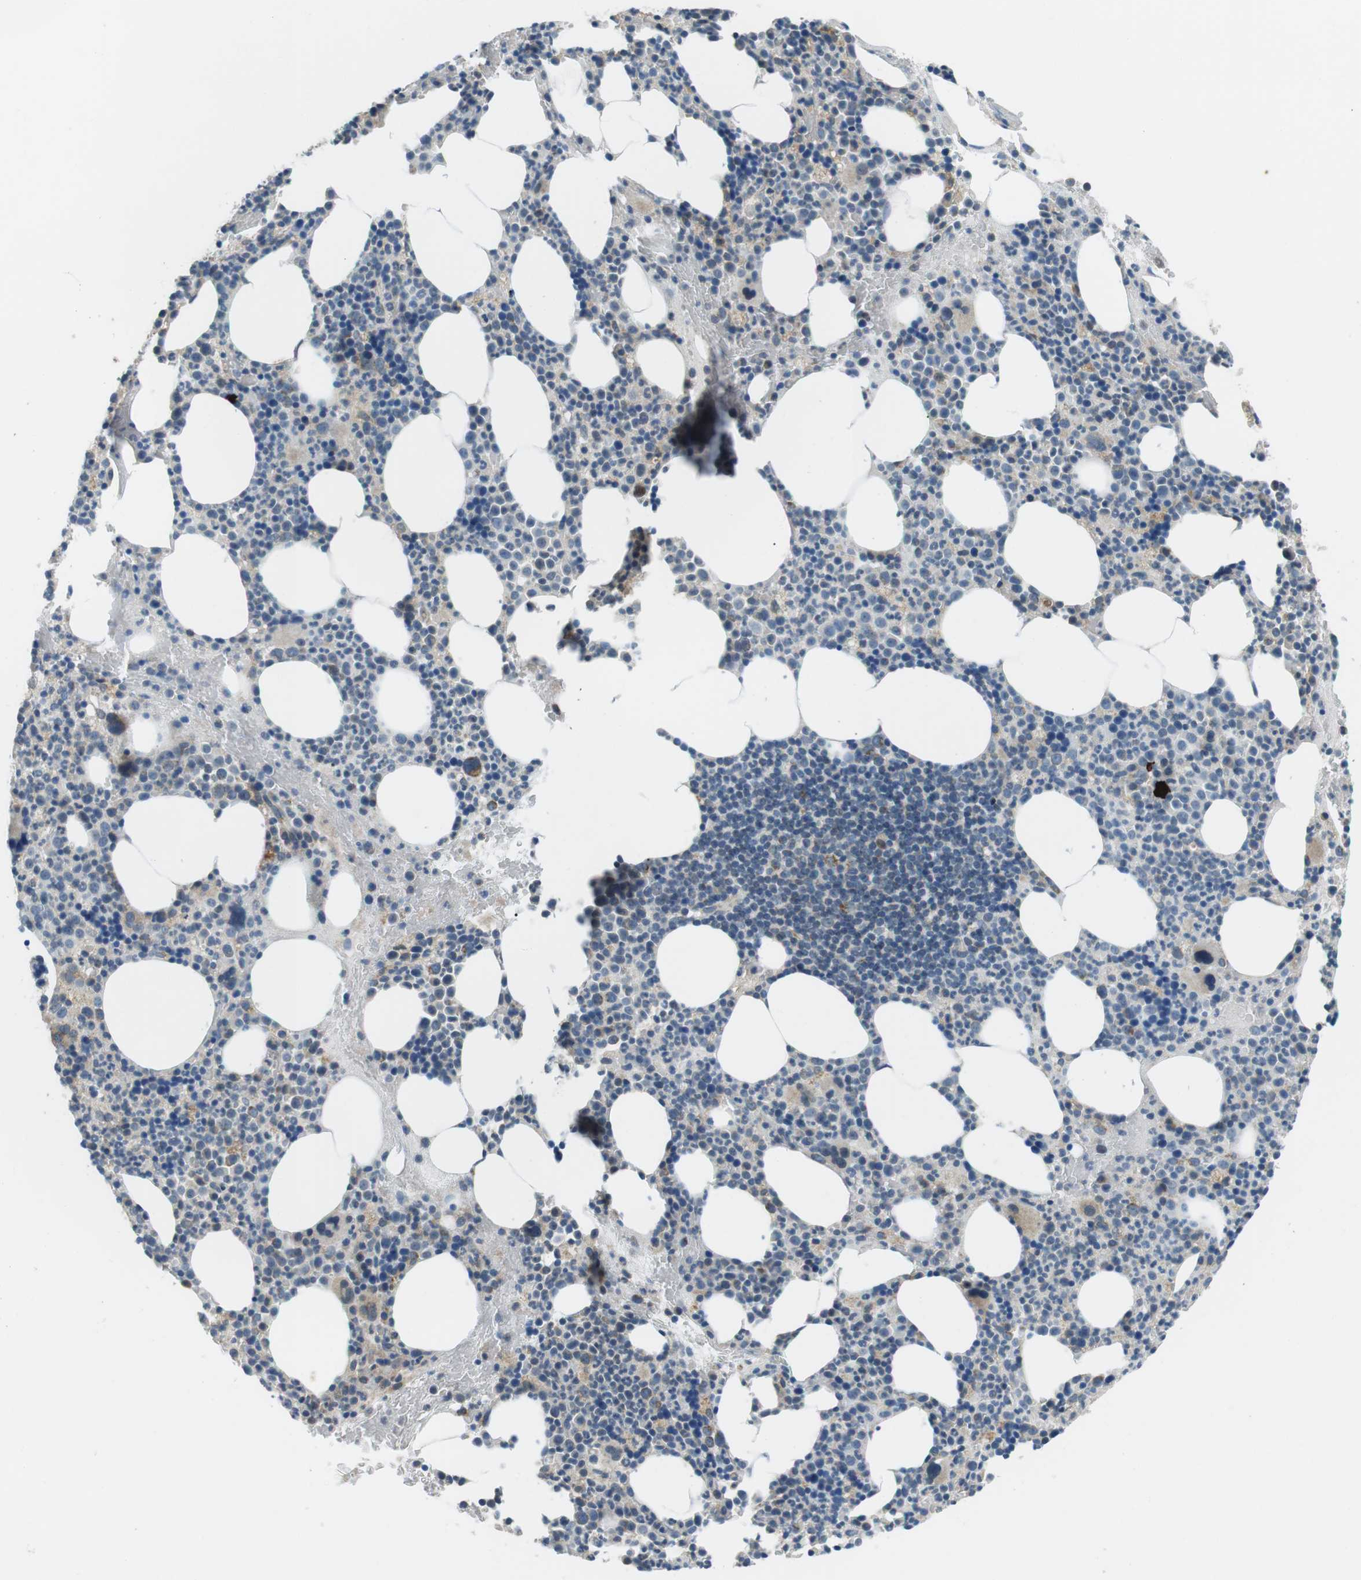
{"staining": {"intensity": "moderate", "quantity": "<25%", "location": "cytoplasmic/membranous"}, "tissue": "bone marrow", "cell_type": "Hematopoietic cells", "image_type": "normal", "snomed": [{"axis": "morphology", "description": "Normal tissue, NOS"}, {"axis": "morphology", "description": "Inflammation, NOS"}, {"axis": "topography", "description": "Bone marrow"}], "caption": "This is a micrograph of immunohistochemistry (IHC) staining of normal bone marrow, which shows moderate staining in the cytoplasmic/membranous of hematopoietic cells.", "gene": "BACE1", "patient": {"sex": "male", "age": 73}}